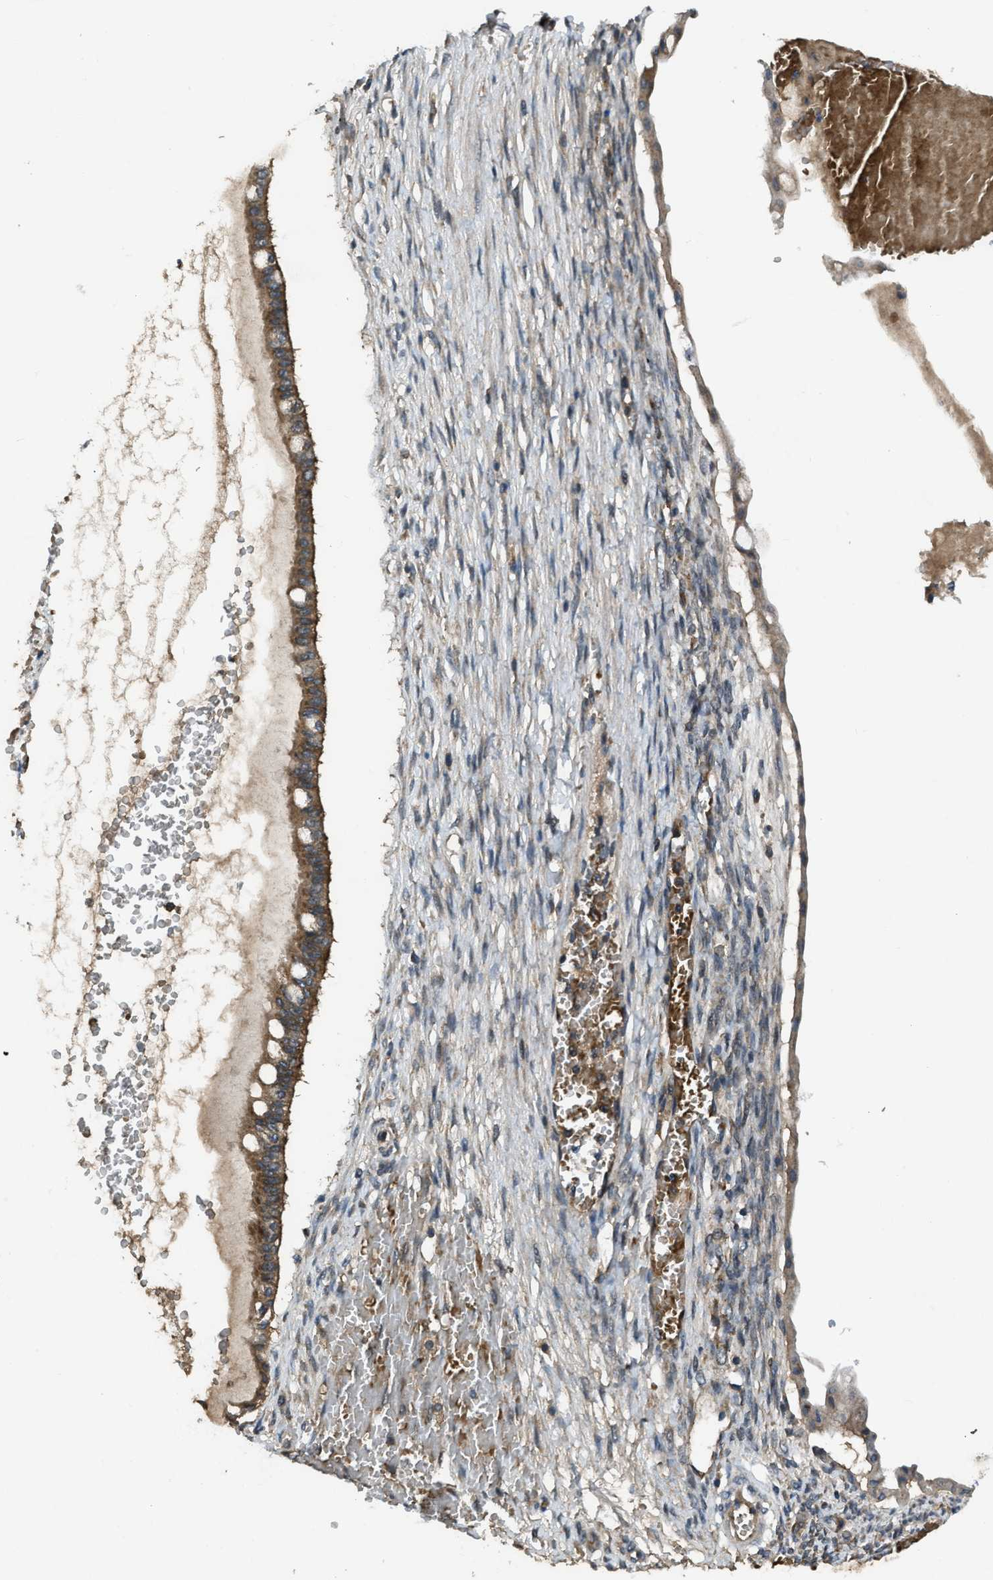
{"staining": {"intensity": "moderate", "quantity": ">75%", "location": "cytoplasmic/membranous"}, "tissue": "ovarian cancer", "cell_type": "Tumor cells", "image_type": "cancer", "snomed": [{"axis": "morphology", "description": "Cystadenocarcinoma, mucinous, NOS"}, {"axis": "topography", "description": "Ovary"}], "caption": "Ovarian cancer (mucinous cystadenocarcinoma) stained with immunohistochemistry exhibits moderate cytoplasmic/membranous staining in about >75% of tumor cells. (IHC, brightfield microscopy, high magnification).", "gene": "ZNF71", "patient": {"sex": "female", "age": 73}}